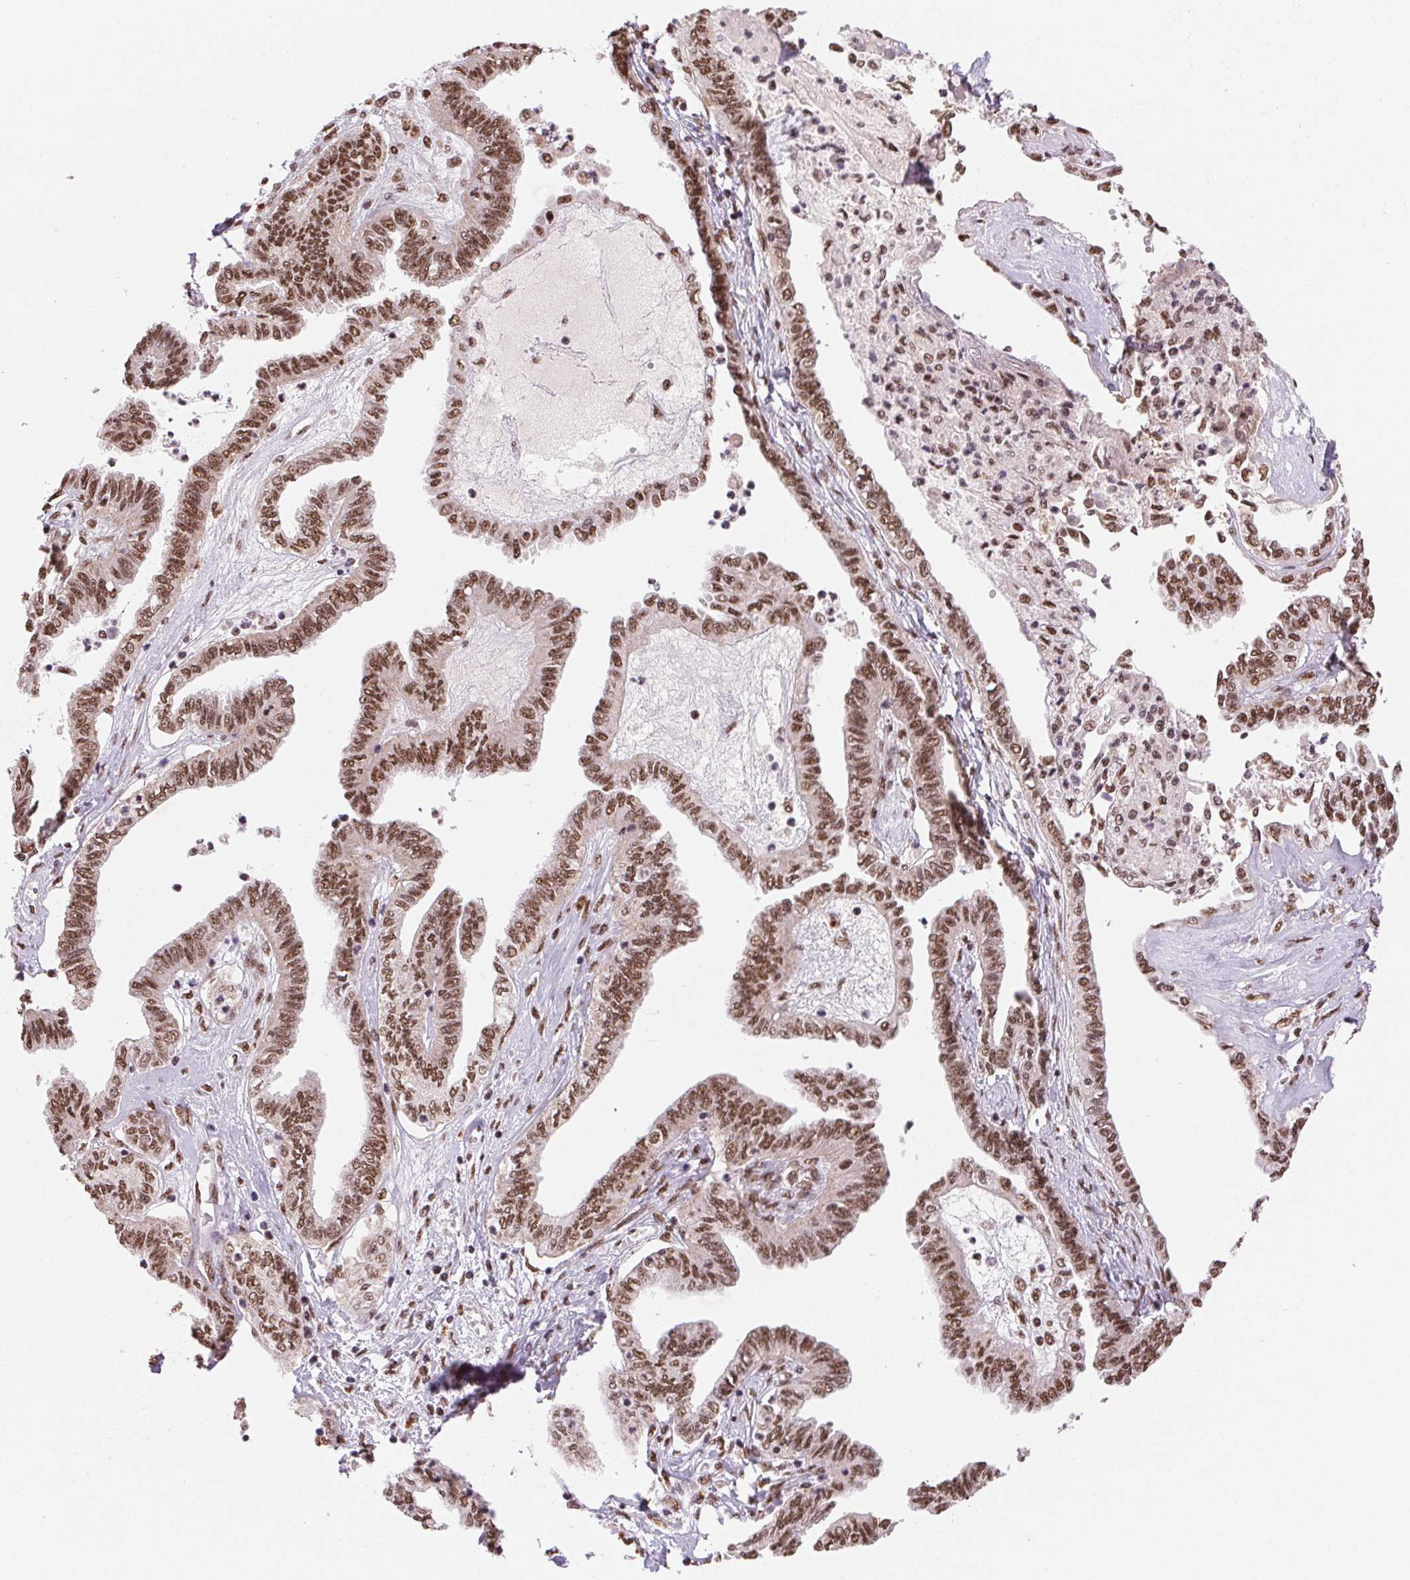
{"staining": {"intensity": "moderate", "quantity": ">75%", "location": "nuclear"}, "tissue": "ovarian cancer", "cell_type": "Tumor cells", "image_type": "cancer", "snomed": [{"axis": "morphology", "description": "Carcinoma, endometroid"}, {"axis": "topography", "description": "Ovary"}], "caption": "Ovarian cancer (endometroid carcinoma) stained with IHC reveals moderate nuclear staining in approximately >75% of tumor cells. (Stains: DAB in brown, nuclei in blue, Microscopy: brightfield microscopy at high magnification).", "gene": "SNRPG", "patient": {"sex": "female", "age": 70}}